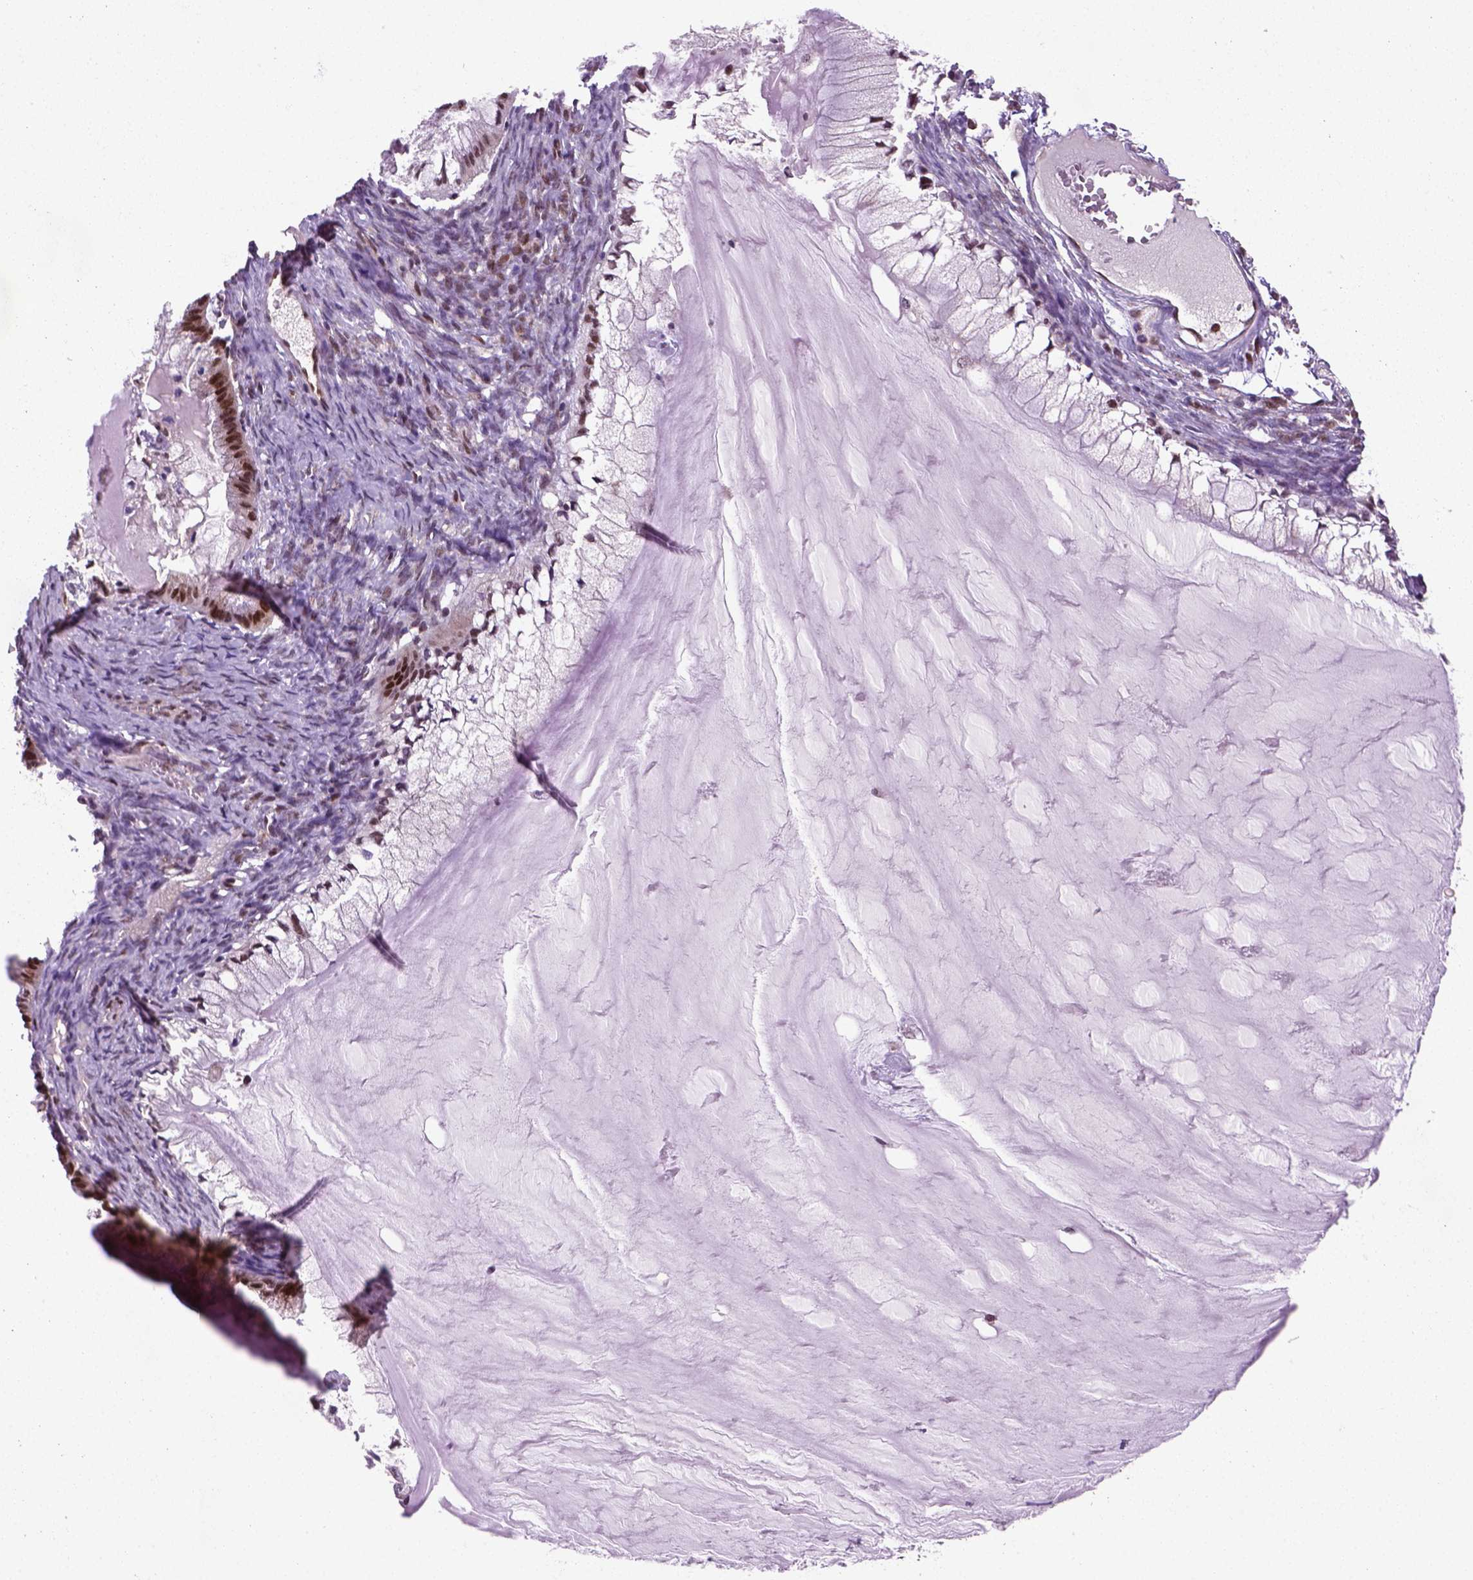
{"staining": {"intensity": "strong", "quantity": ">75%", "location": "nuclear"}, "tissue": "ovarian cancer", "cell_type": "Tumor cells", "image_type": "cancer", "snomed": [{"axis": "morphology", "description": "Cystadenocarcinoma, mucinous, NOS"}, {"axis": "topography", "description": "Ovary"}], "caption": "A histopathology image of ovarian cancer (mucinous cystadenocarcinoma) stained for a protein displays strong nuclear brown staining in tumor cells. The staining was performed using DAB, with brown indicating positive protein expression. Nuclei are stained blue with hematoxylin.", "gene": "MGMT", "patient": {"sex": "female", "age": 57}}